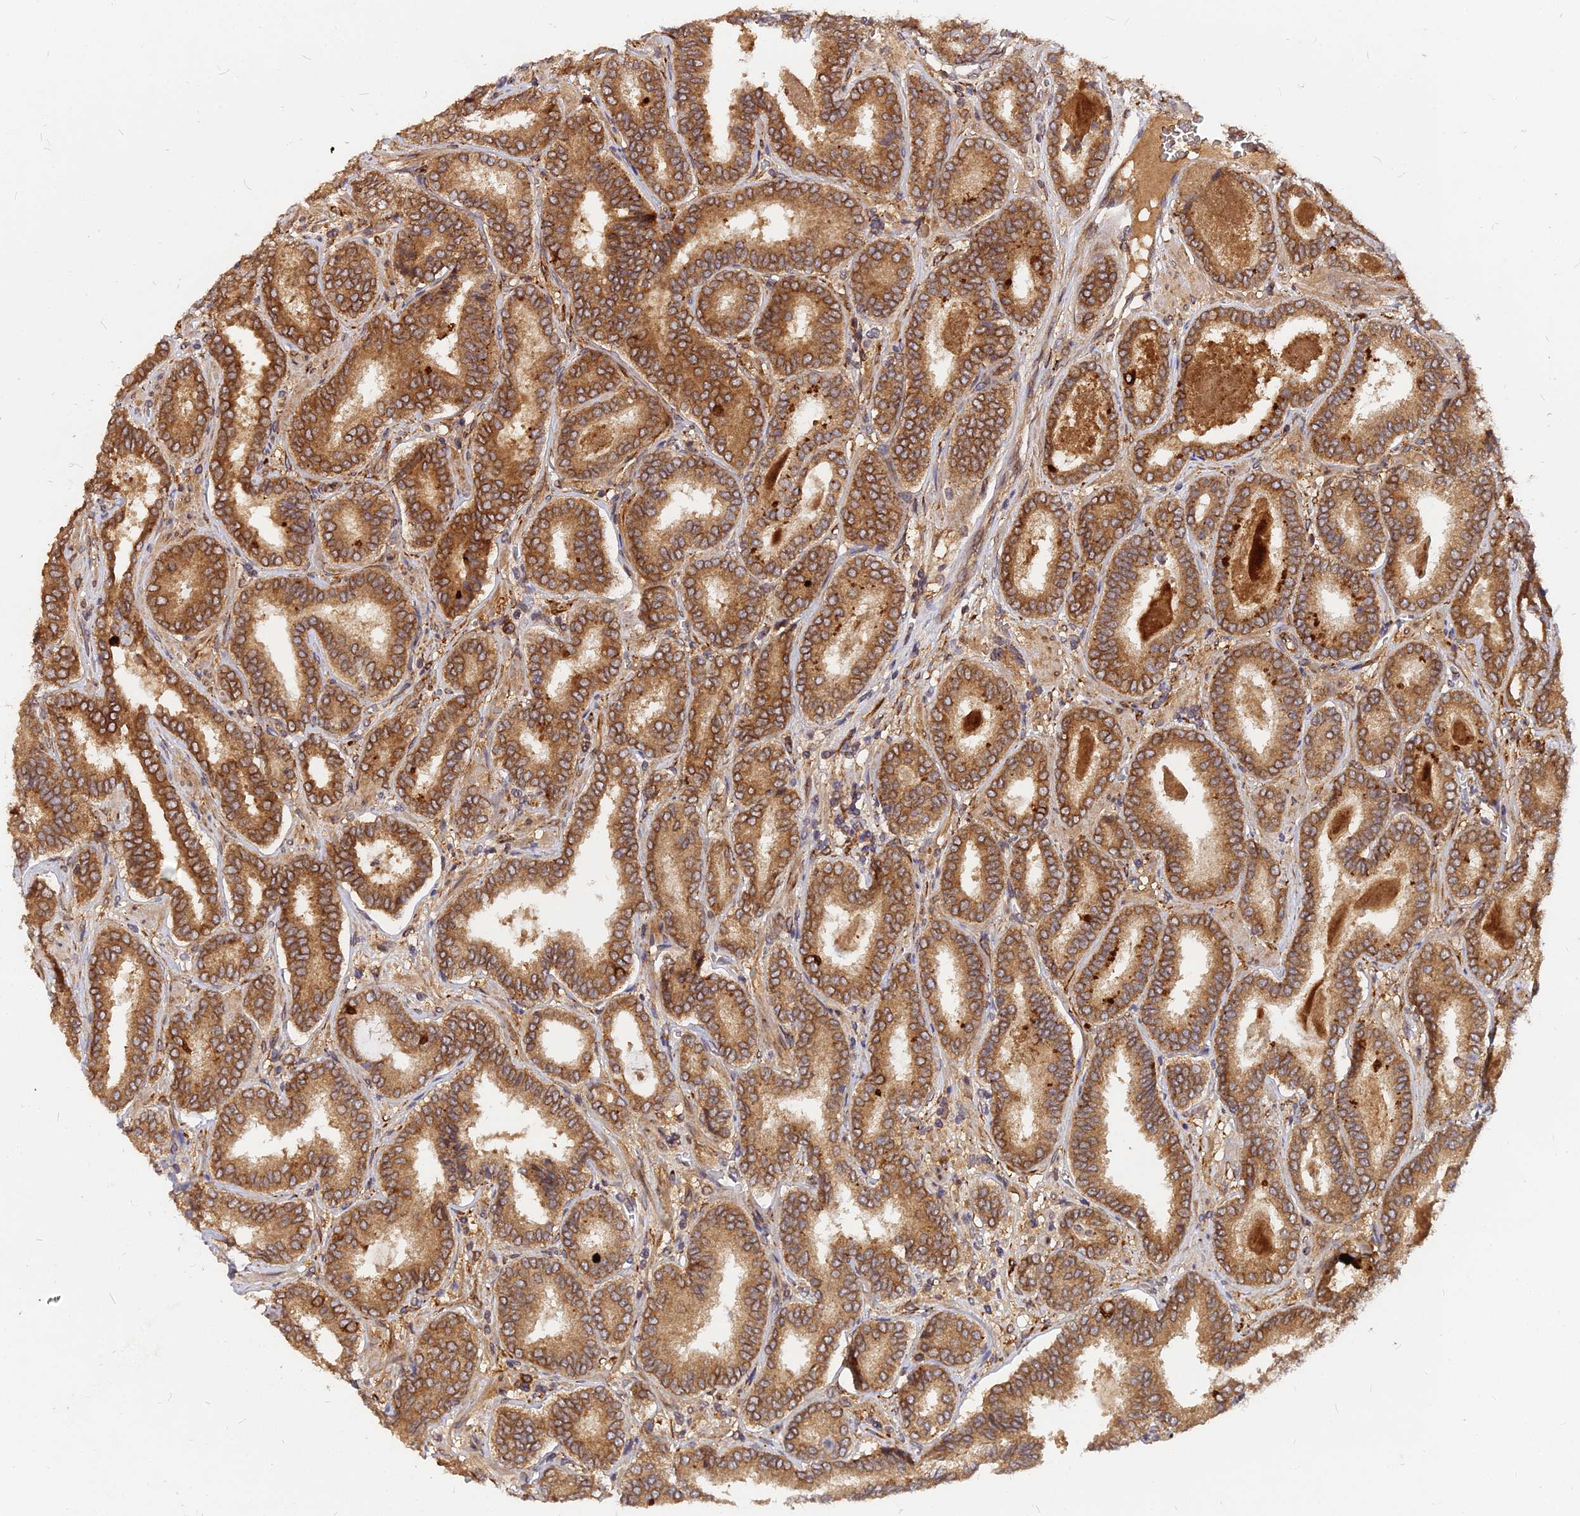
{"staining": {"intensity": "strong", "quantity": ">75%", "location": "cytoplasmic/membranous"}, "tissue": "prostate cancer", "cell_type": "Tumor cells", "image_type": "cancer", "snomed": [{"axis": "morphology", "description": "Adenocarcinoma, High grade"}, {"axis": "topography", "description": "Prostate"}], "caption": "High-grade adenocarcinoma (prostate) stained for a protein (brown) reveals strong cytoplasmic/membranous positive expression in about >75% of tumor cells.", "gene": "PDE4D", "patient": {"sex": "male", "age": 72}}